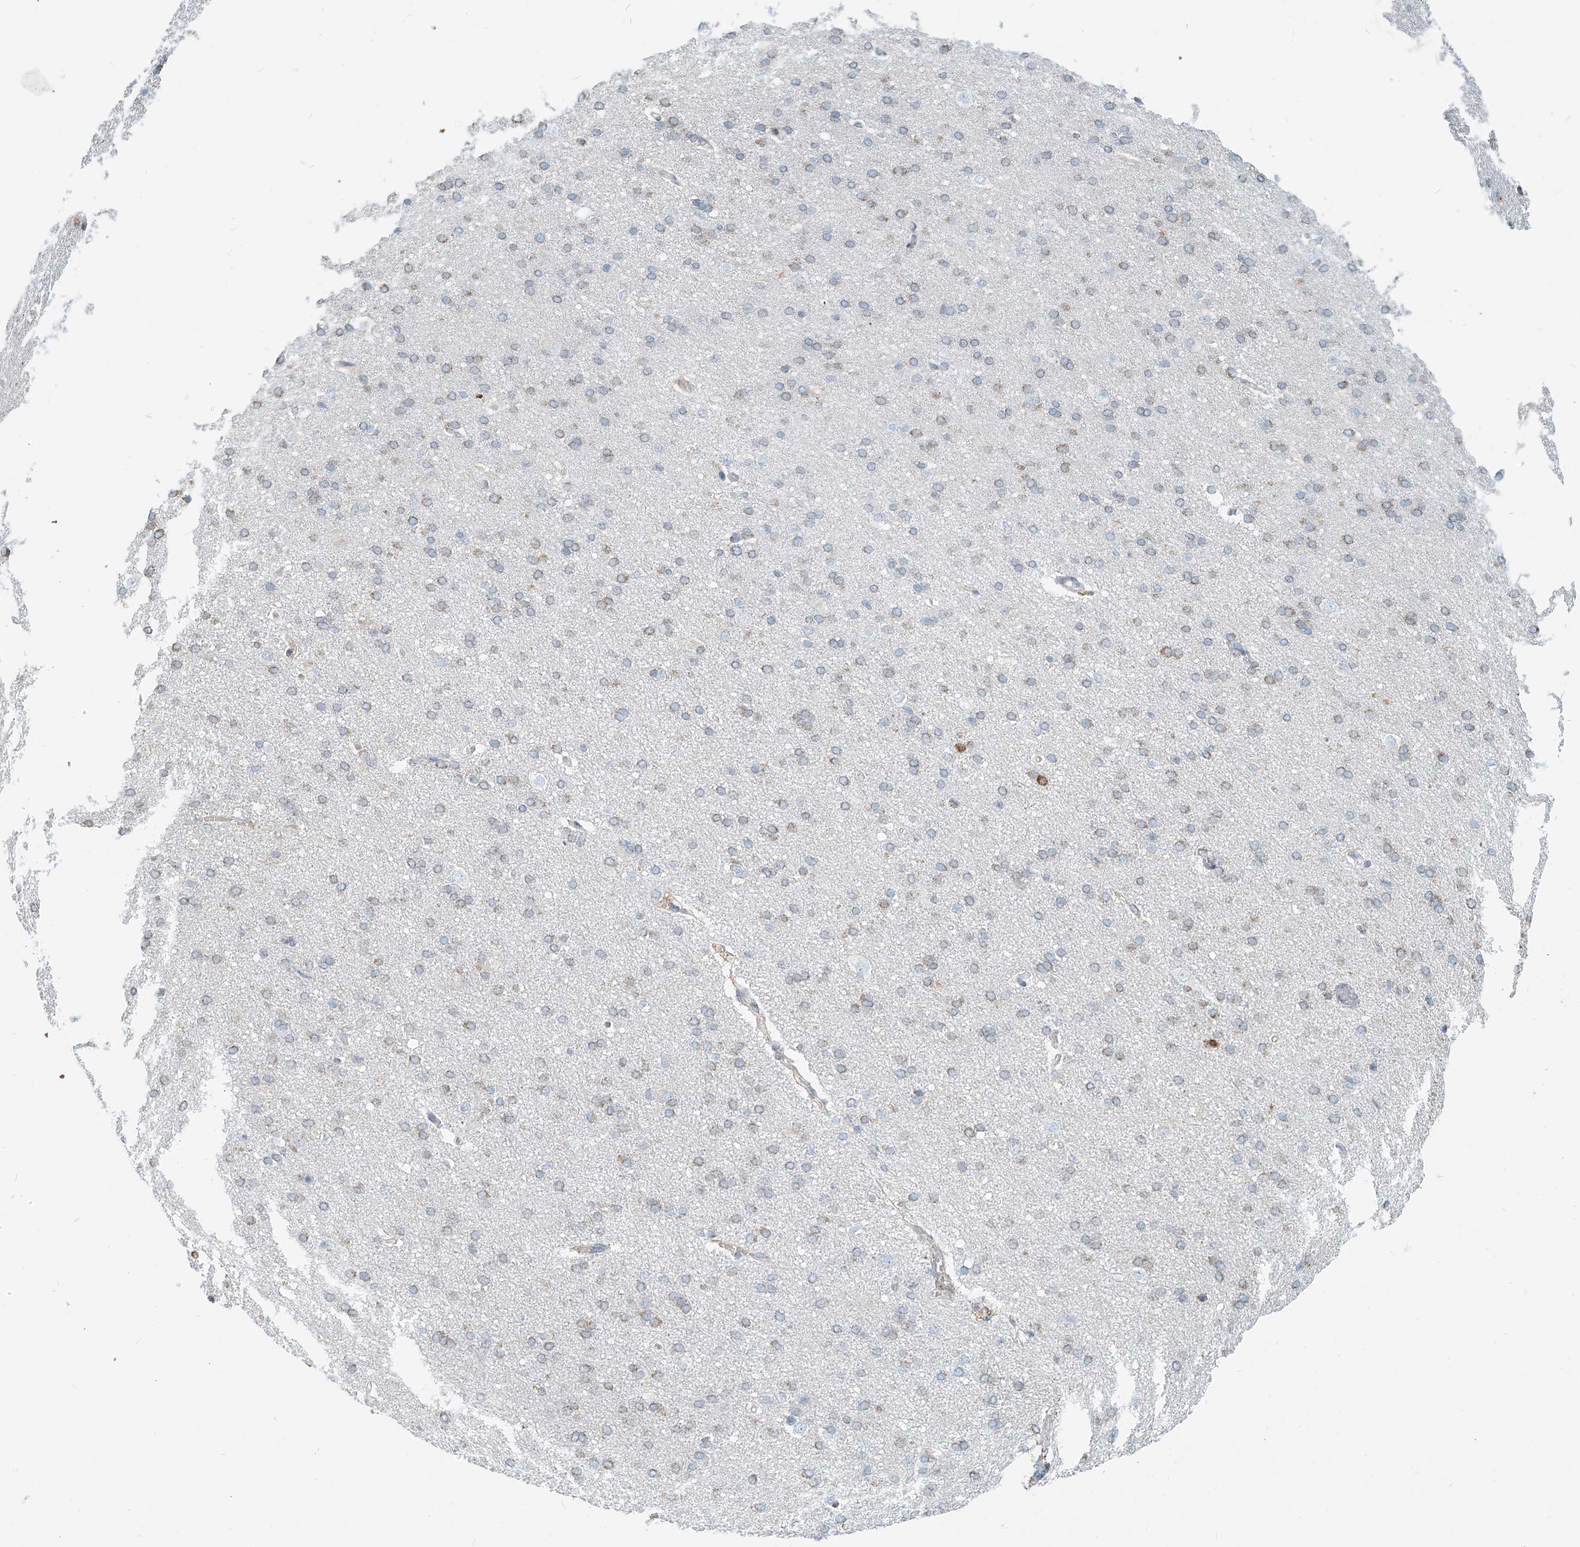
{"staining": {"intensity": "moderate", "quantity": "<25%", "location": "cytoplasmic/membranous"}, "tissue": "cerebral cortex", "cell_type": "Endothelial cells", "image_type": "normal", "snomed": [{"axis": "morphology", "description": "Normal tissue, NOS"}, {"axis": "topography", "description": "Cerebral cortex"}], "caption": "Immunohistochemical staining of unremarkable cerebral cortex exhibits moderate cytoplasmic/membranous protein staining in approximately <25% of endothelial cells.", "gene": "PTPRA", "patient": {"sex": "male", "age": 62}}